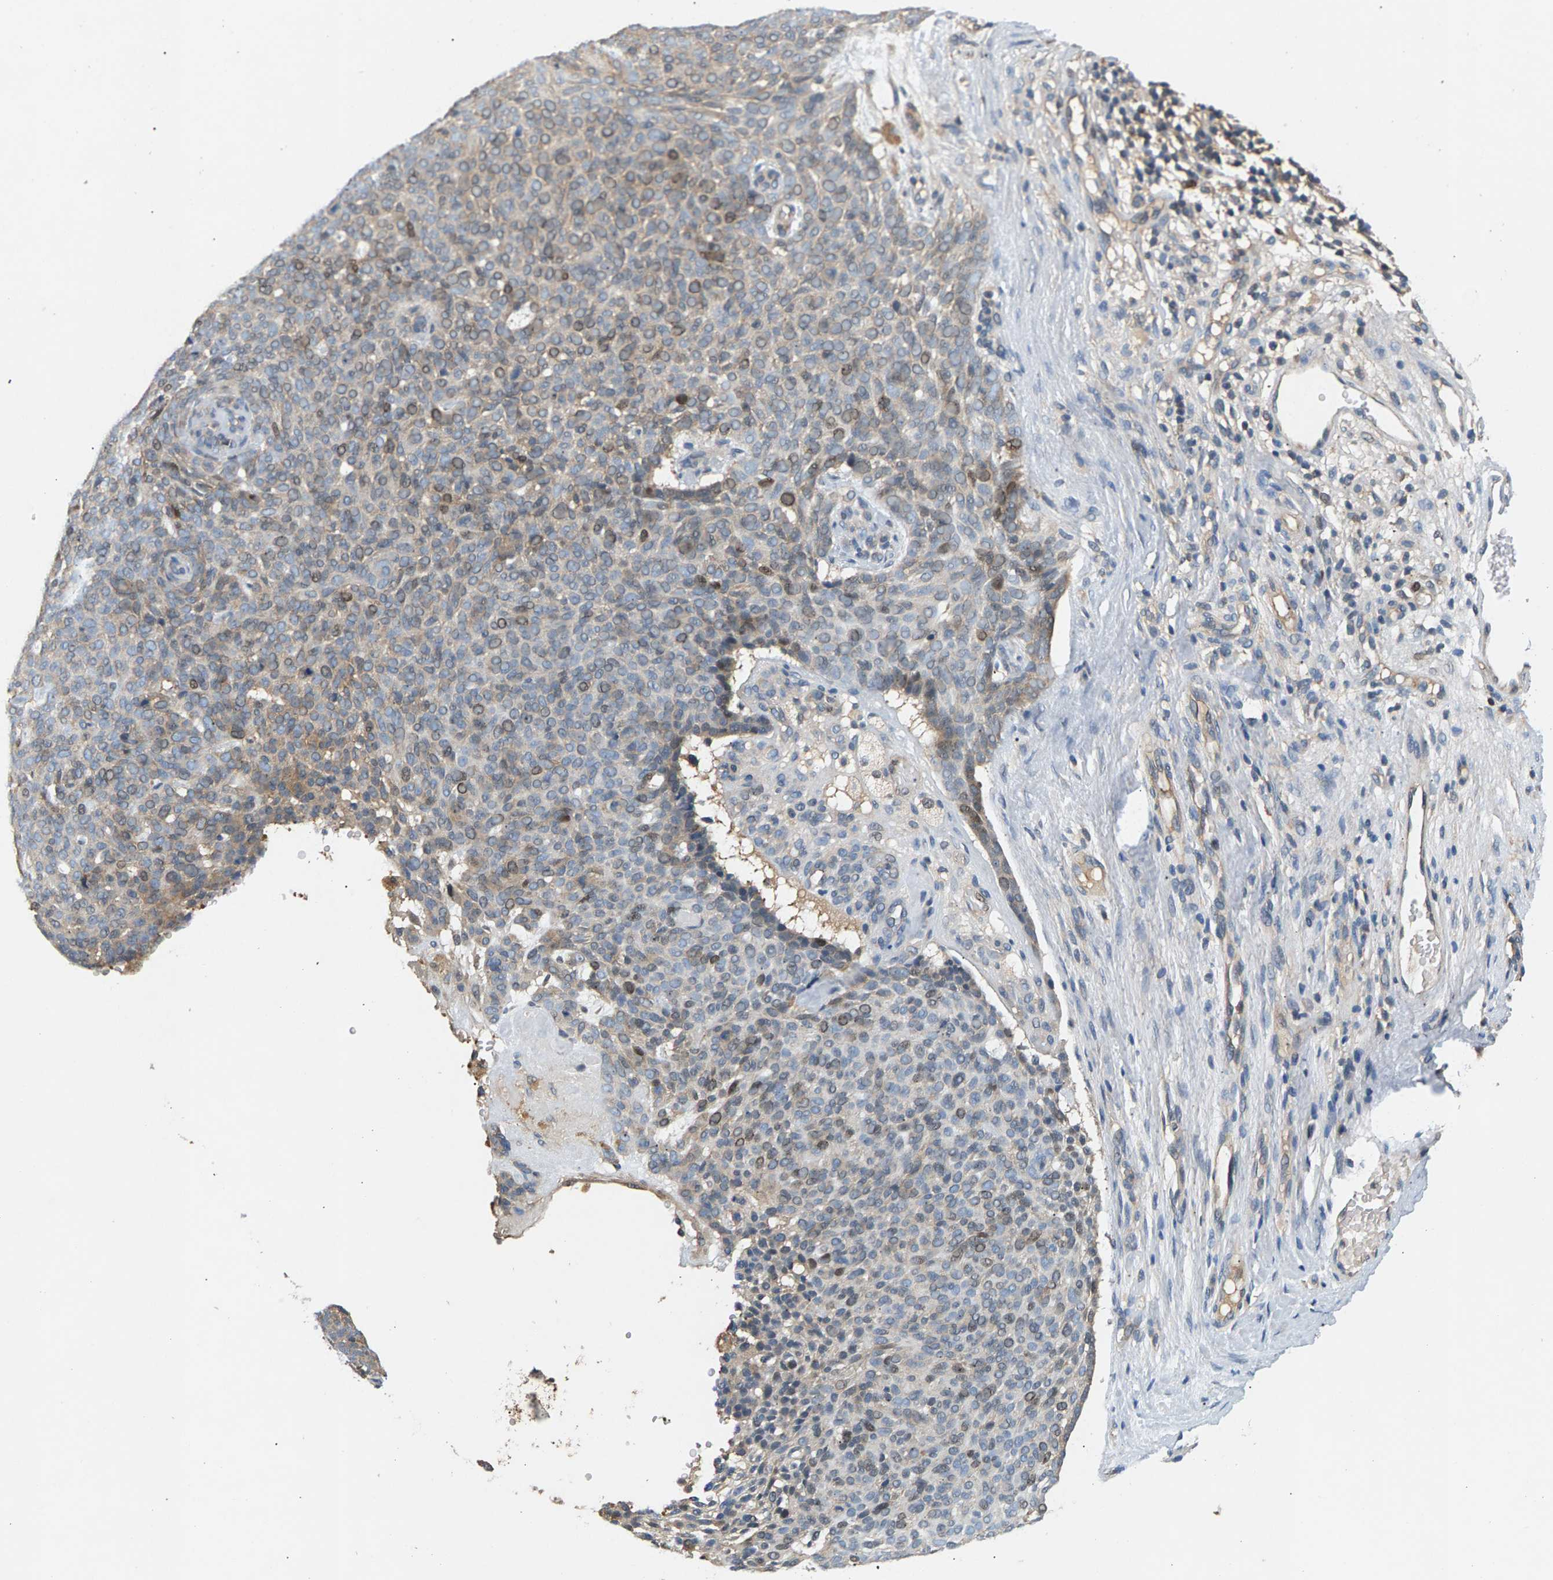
{"staining": {"intensity": "weak", "quantity": "25%-75%", "location": "cytoplasmic/membranous"}, "tissue": "skin cancer", "cell_type": "Tumor cells", "image_type": "cancer", "snomed": [{"axis": "morphology", "description": "Basal cell carcinoma"}, {"axis": "topography", "description": "Skin"}], "caption": "The image demonstrates staining of basal cell carcinoma (skin), revealing weak cytoplasmic/membranous protein positivity (brown color) within tumor cells. (Brightfield microscopy of DAB IHC at high magnification).", "gene": "FAM78A", "patient": {"sex": "male", "age": 61}}